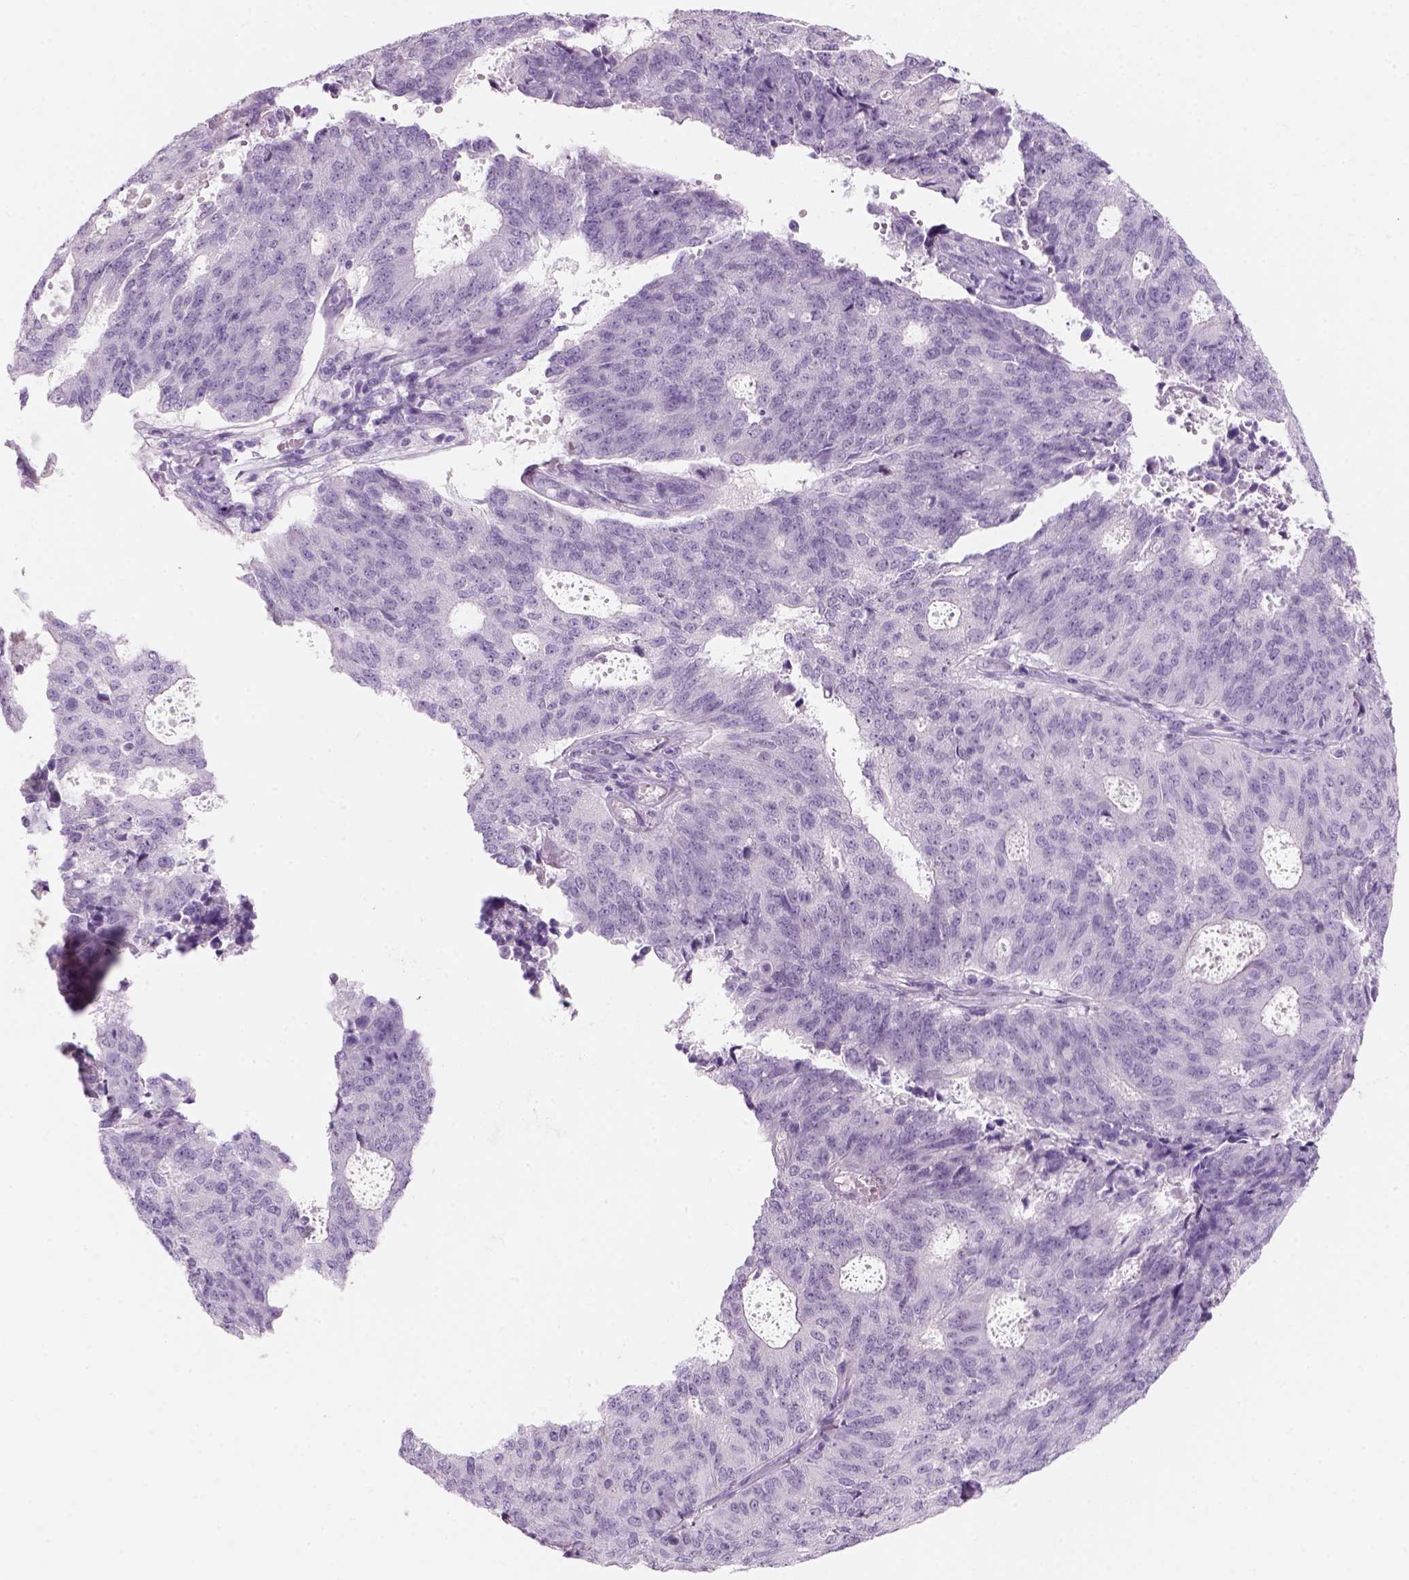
{"staining": {"intensity": "negative", "quantity": "none", "location": "none"}, "tissue": "endometrial cancer", "cell_type": "Tumor cells", "image_type": "cancer", "snomed": [{"axis": "morphology", "description": "Adenocarcinoma, NOS"}, {"axis": "topography", "description": "Endometrium"}], "caption": "Immunohistochemistry (IHC) histopathology image of adenocarcinoma (endometrial) stained for a protein (brown), which reveals no positivity in tumor cells. (DAB IHC visualized using brightfield microscopy, high magnification).", "gene": "KRTAP11-1", "patient": {"sex": "female", "age": 82}}